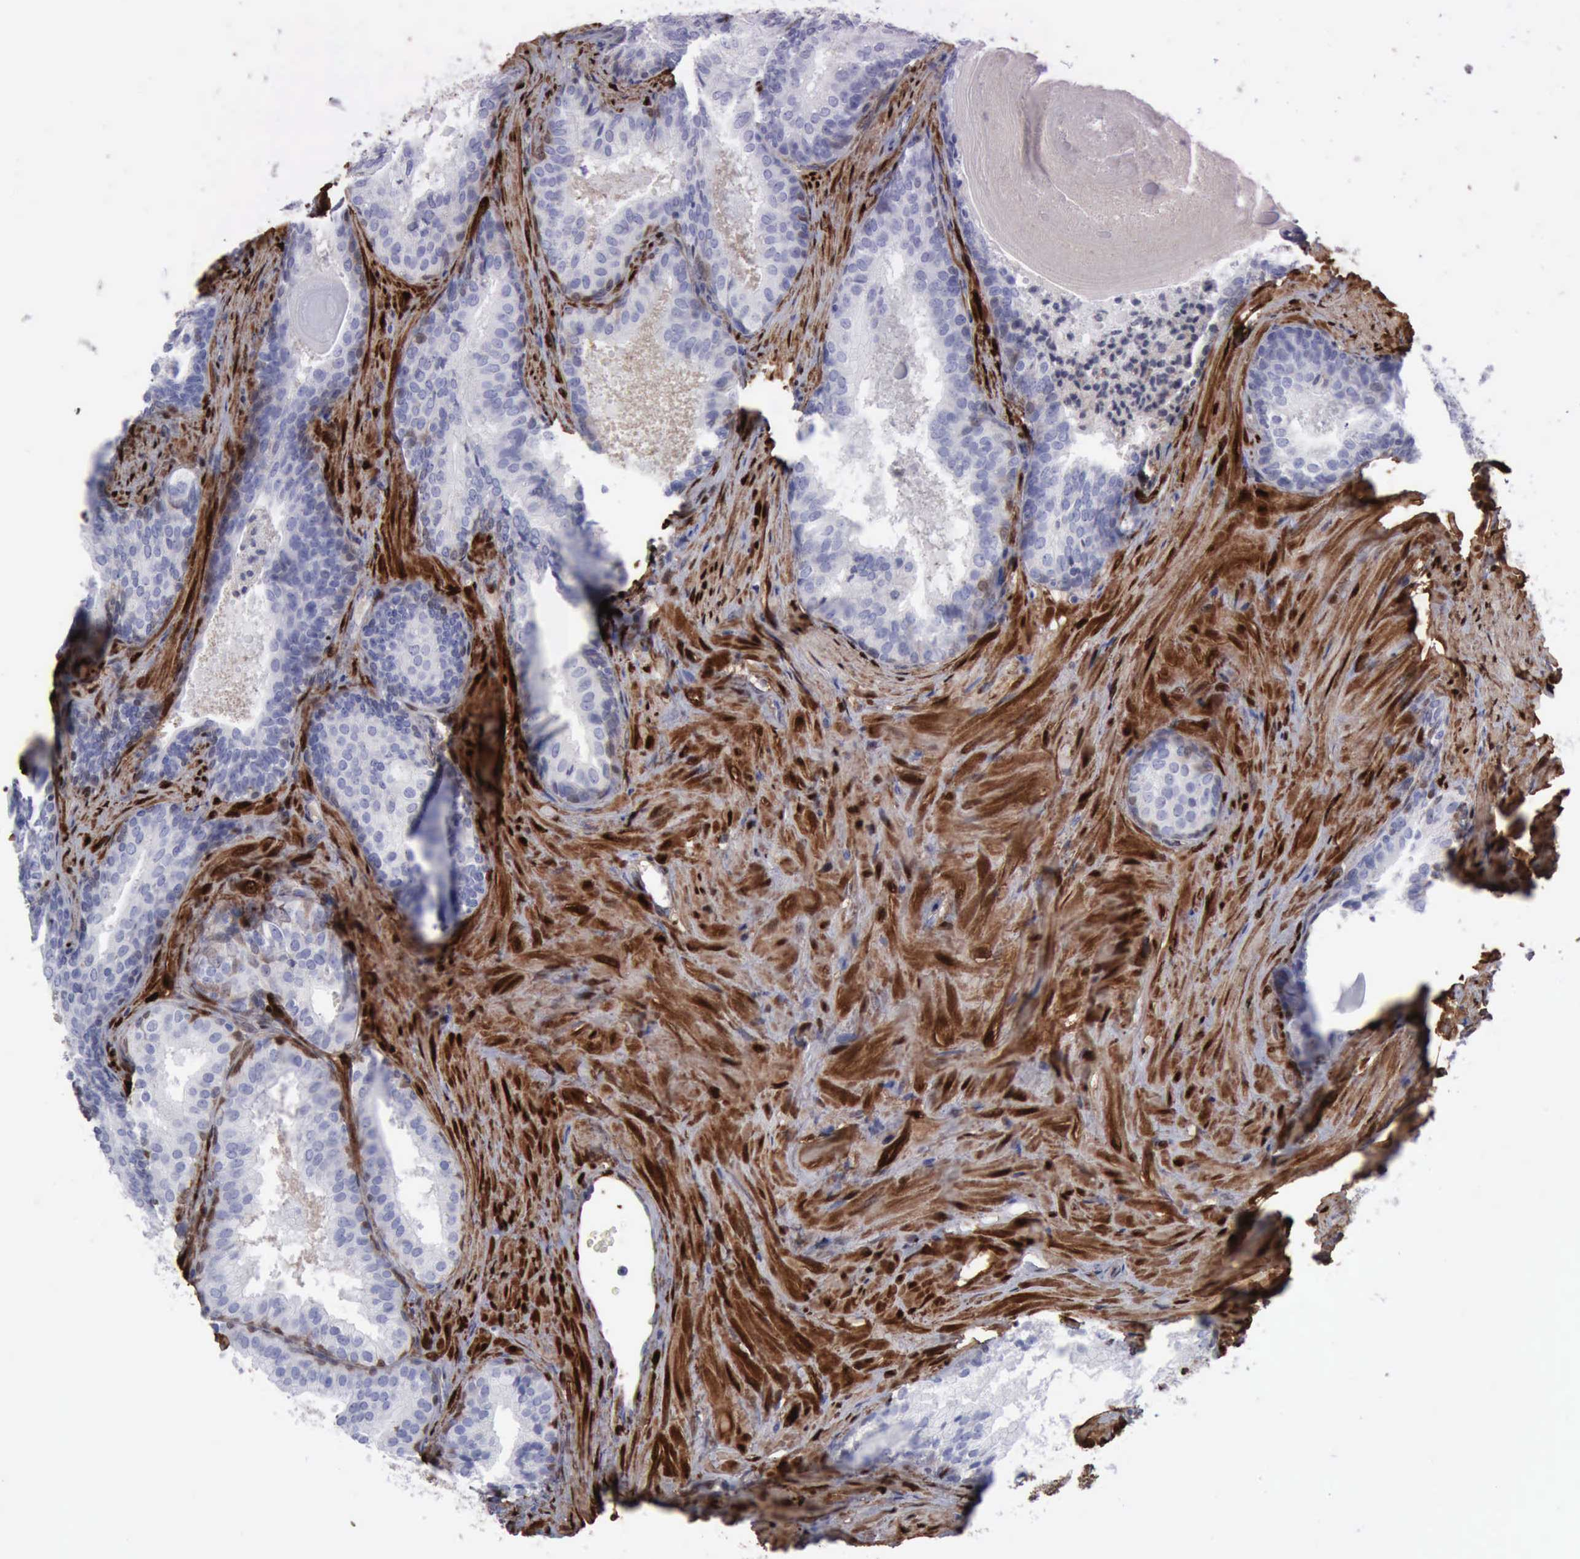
{"staining": {"intensity": "negative", "quantity": "none", "location": "none"}, "tissue": "prostate cancer", "cell_type": "Tumor cells", "image_type": "cancer", "snomed": [{"axis": "morphology", "description": "Adenocarcinoma, Low grade"}, {"axis": "topography", "description": "Prostate"}], "caption": "Image shows no significant protein staining in tumor cells of prostate low-grade adenocarcinoma. (DAB immunohistochemistry with hematoxylin counter stain).", "gene": "FHL1", "patient": {"sex": "male", "age": 69}}